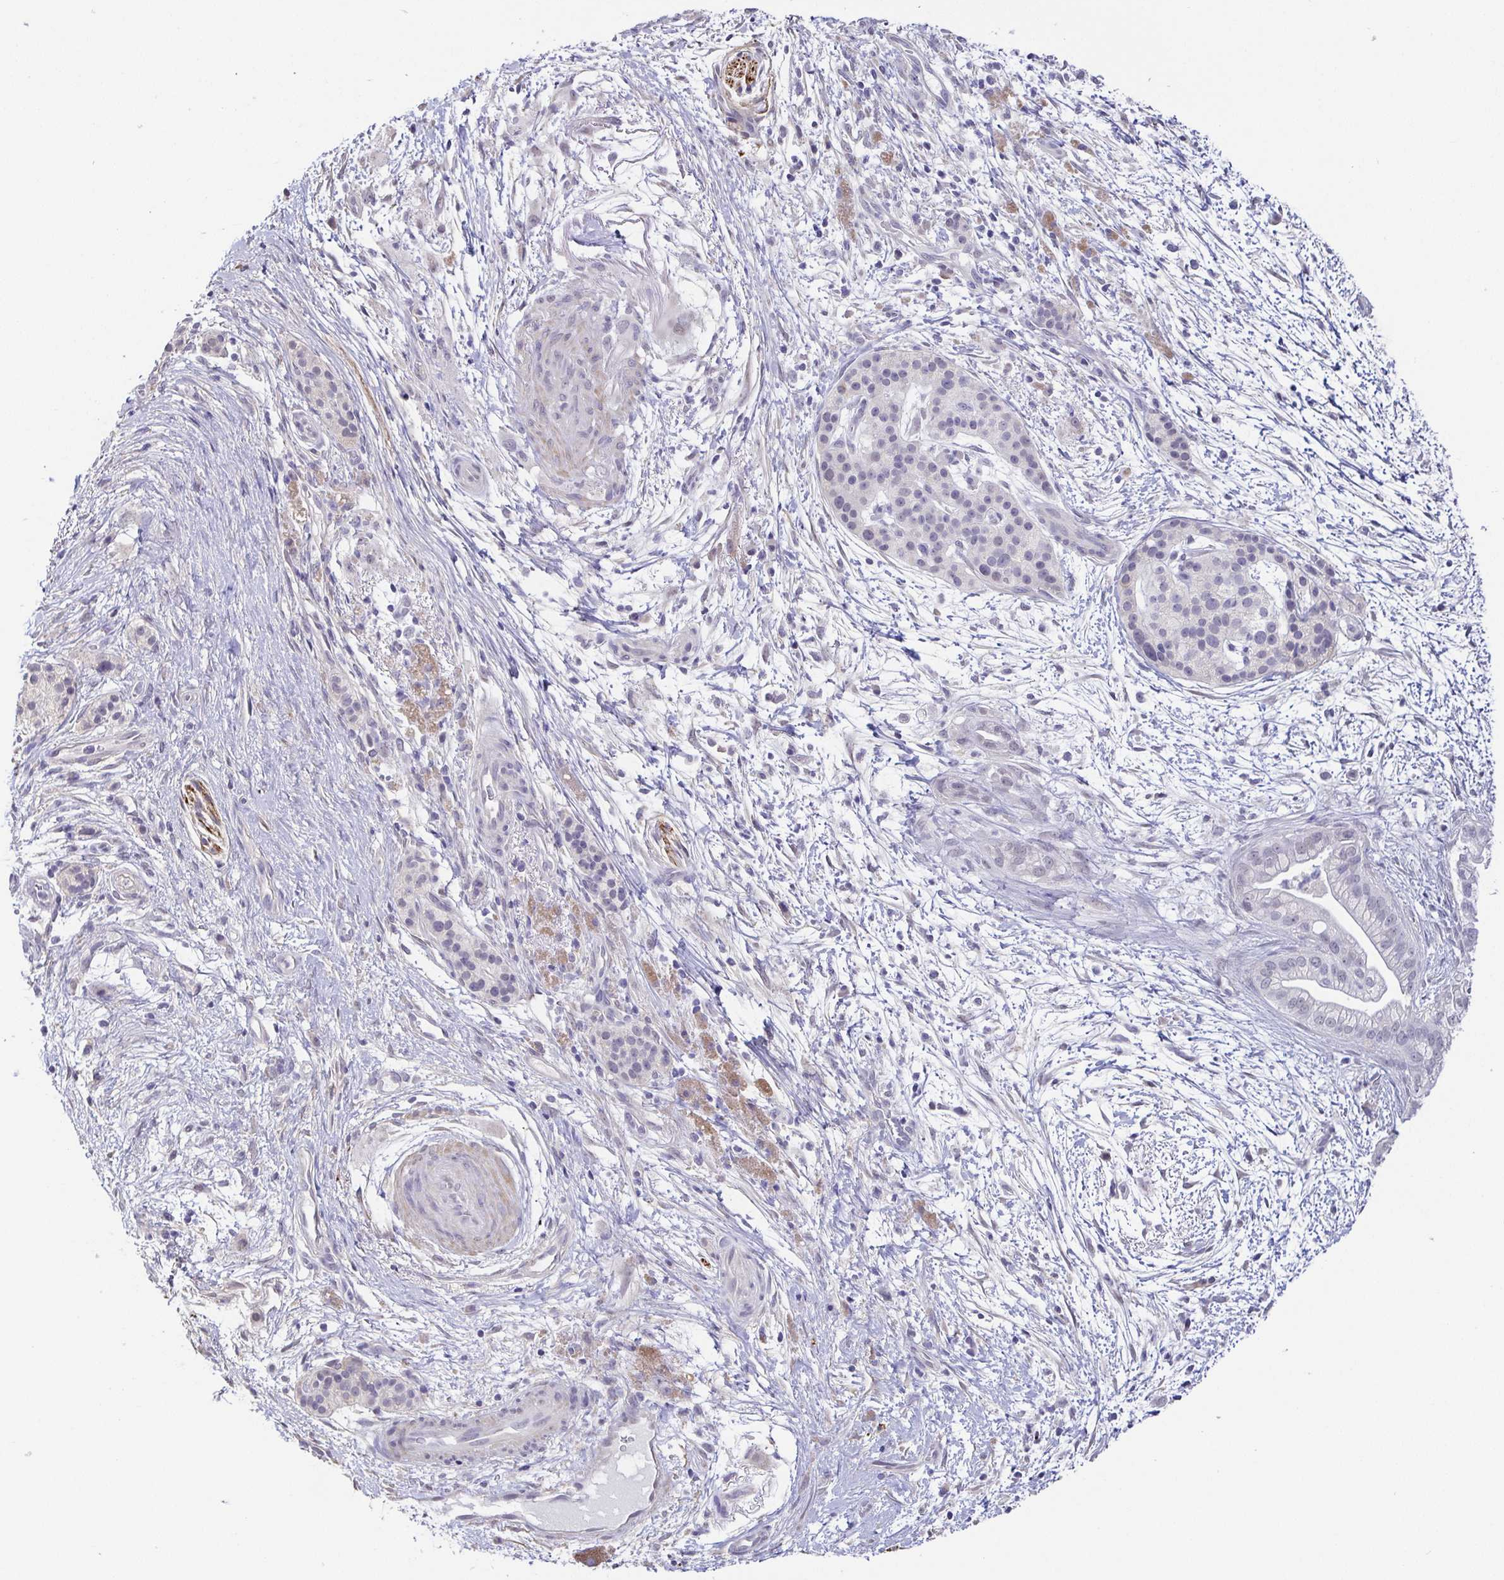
{"staining": {"intensity": "negative", "quantity": "none", "location": "none"}, "tissue": "pancreatic cancer", "cell_type": "Tumor cells", "image_type": "cancer", "snomed": [{"axis": "morphology", "description": "Adenocarcinoma, NOS"}, {"axis": "topography", "description": "Pancreas"}], "caption": "The micrograph exhibits no significant positivity in tumor cells of pancreatic cancer (adenocarcinoma). (DAB immunohistochemistry (IHC) with hematoxylin counter stain).", "gene": "NEFH", "patient": {"sex": "female", "age": 69}}